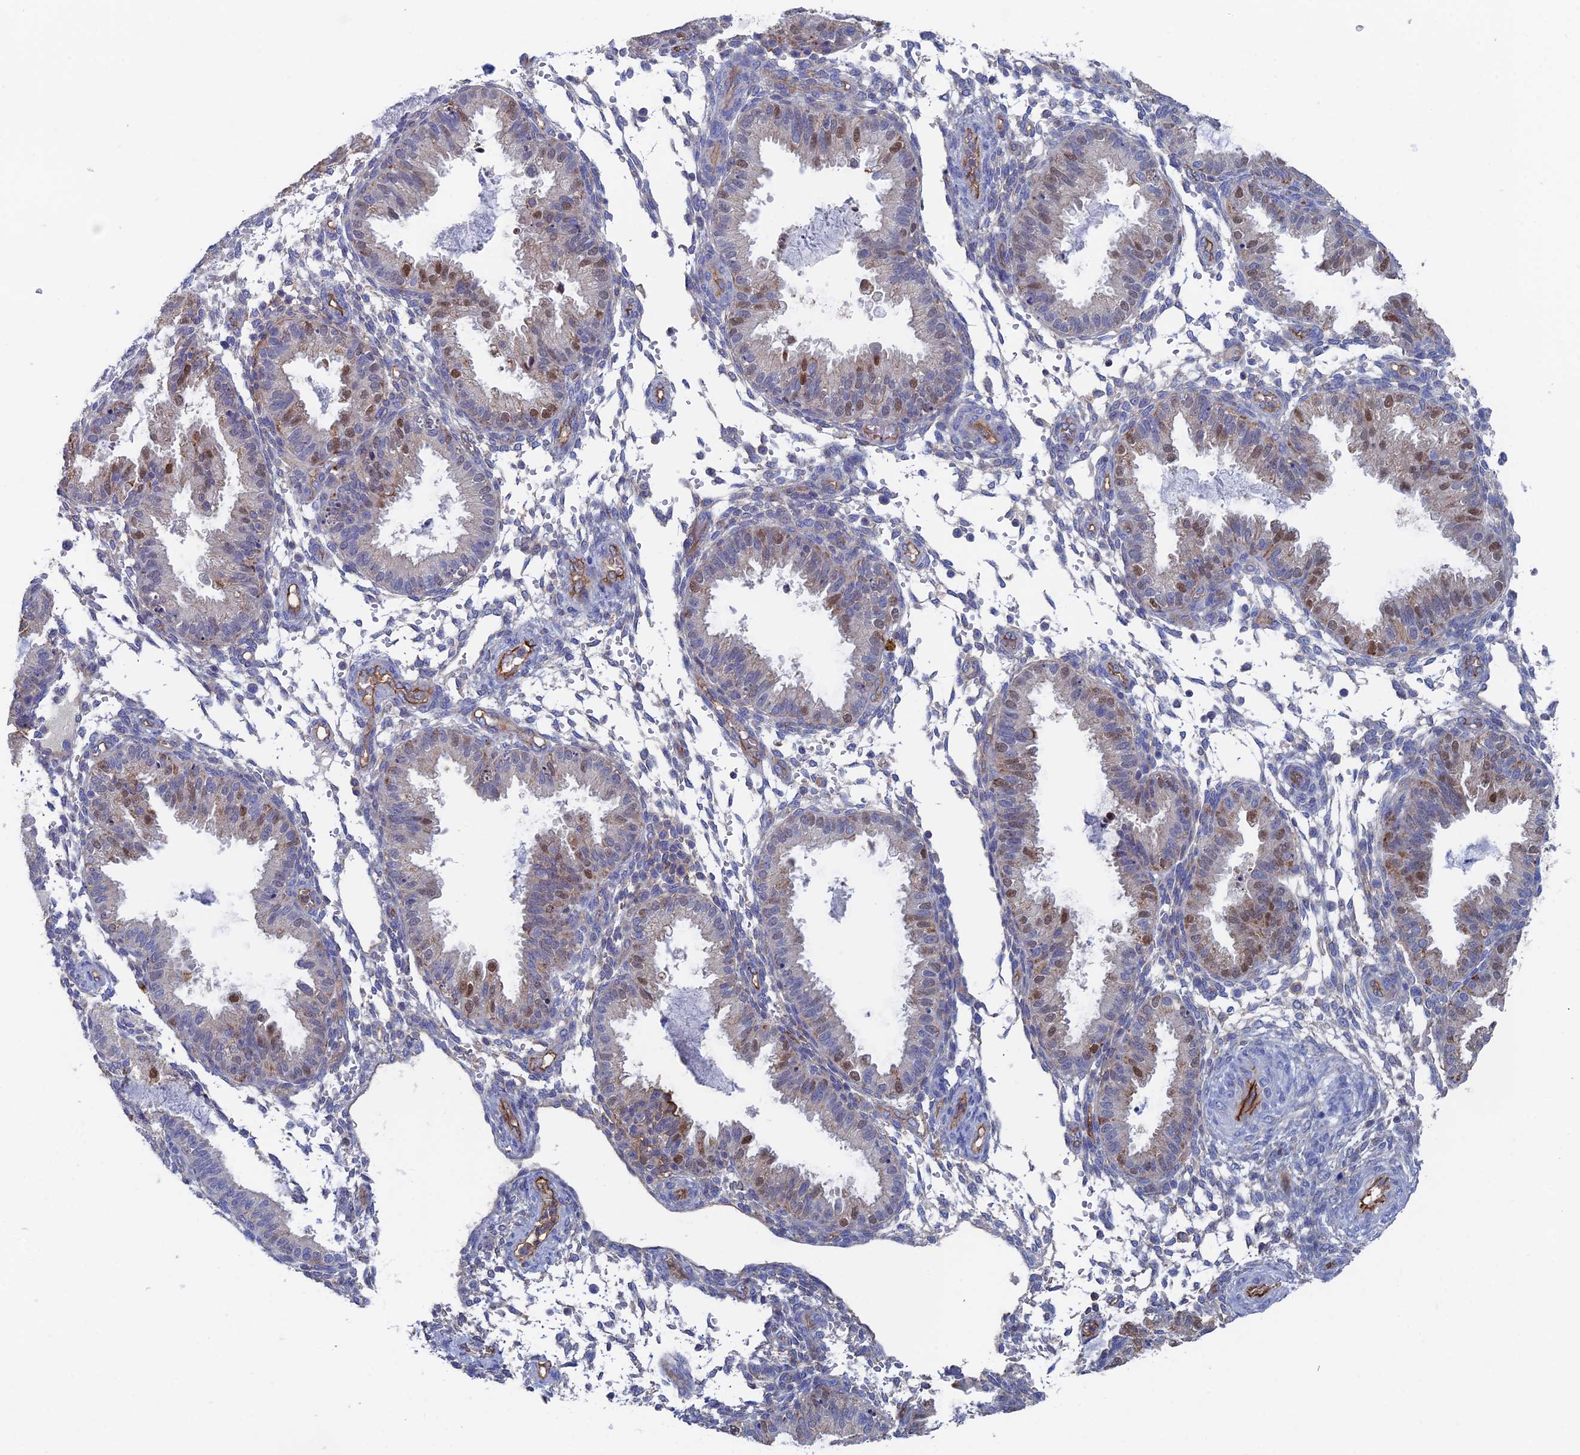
{"staining": {"intensity": "negative", "quantity": "none", "location": "none"}, "tissue": "endometrium", "cell_type": "Cells in endometrial stroma", "image_type": "normal", "snomed": [{"axis": "morphology", "description": "Normal tissue, NOS"}, {"axis": "topography", "description": "Endometrium"}], "caption": "Immunohistochemistry image of benign endometrium stained for a protein (brown), which displays no positivity in cells in endometrial stroma.", "gene": "SNX11", "patient": {"sex": "female", "age": 33}}